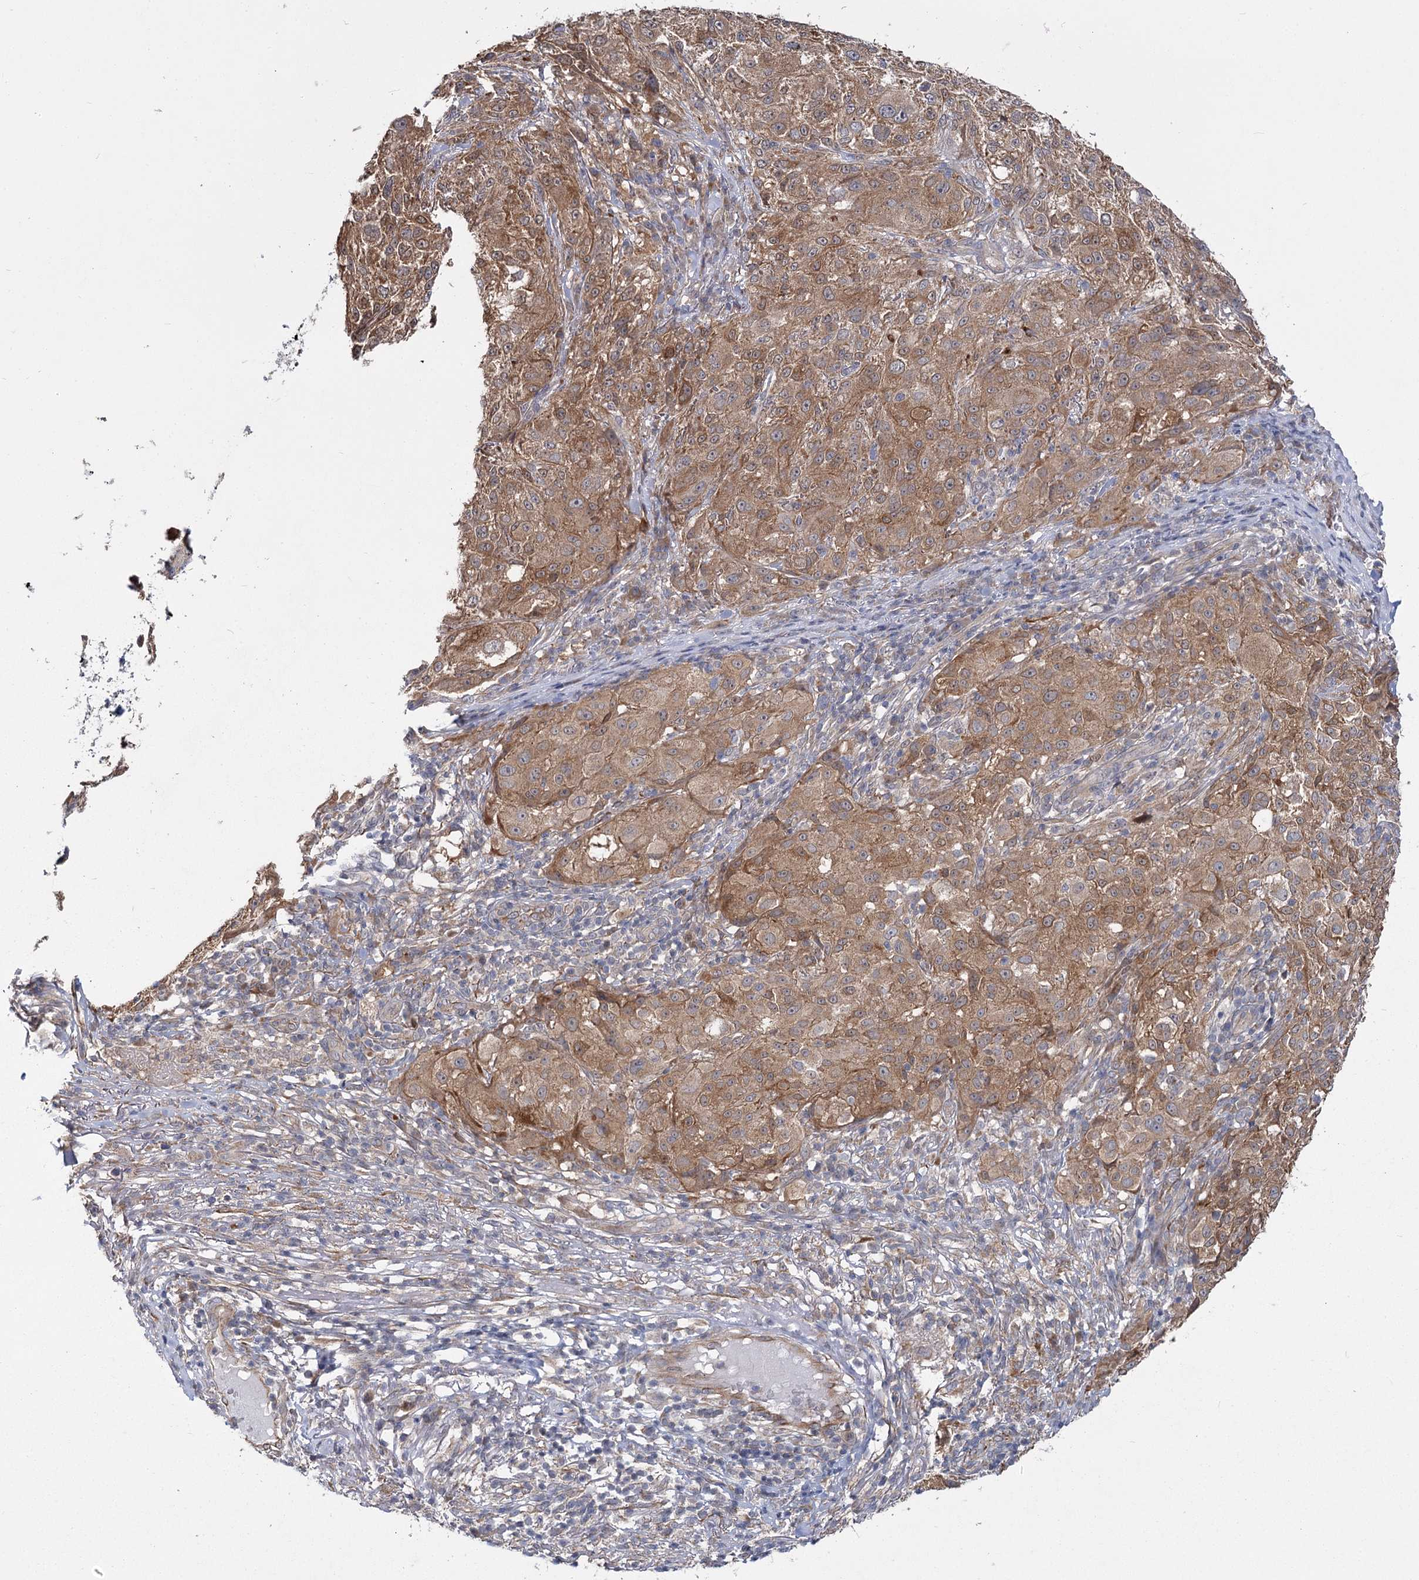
{"staining": {"intensity": "moderate", "quantity": ">75%", "location": "cytoplasmic/membranous"}, "tissue": "melanoma", "cell_type": "Tumor cells", "image_type": "cancer", "snomed": [{"axis": "morphology", "description": "Necrosis, NOS"}, {"axis": "morphology", "description": "Malignant melanoma, NOS"}, {"axis": "topography", "description": "Skin"}], "caption": "A histopathology image of melanoma stained for a protein demonstrates moderate cytoplasmic/membranous brown staining in tumor cells.", "gene": "TBC1D9B", "patient": {"sex": "female", "age": 87}}